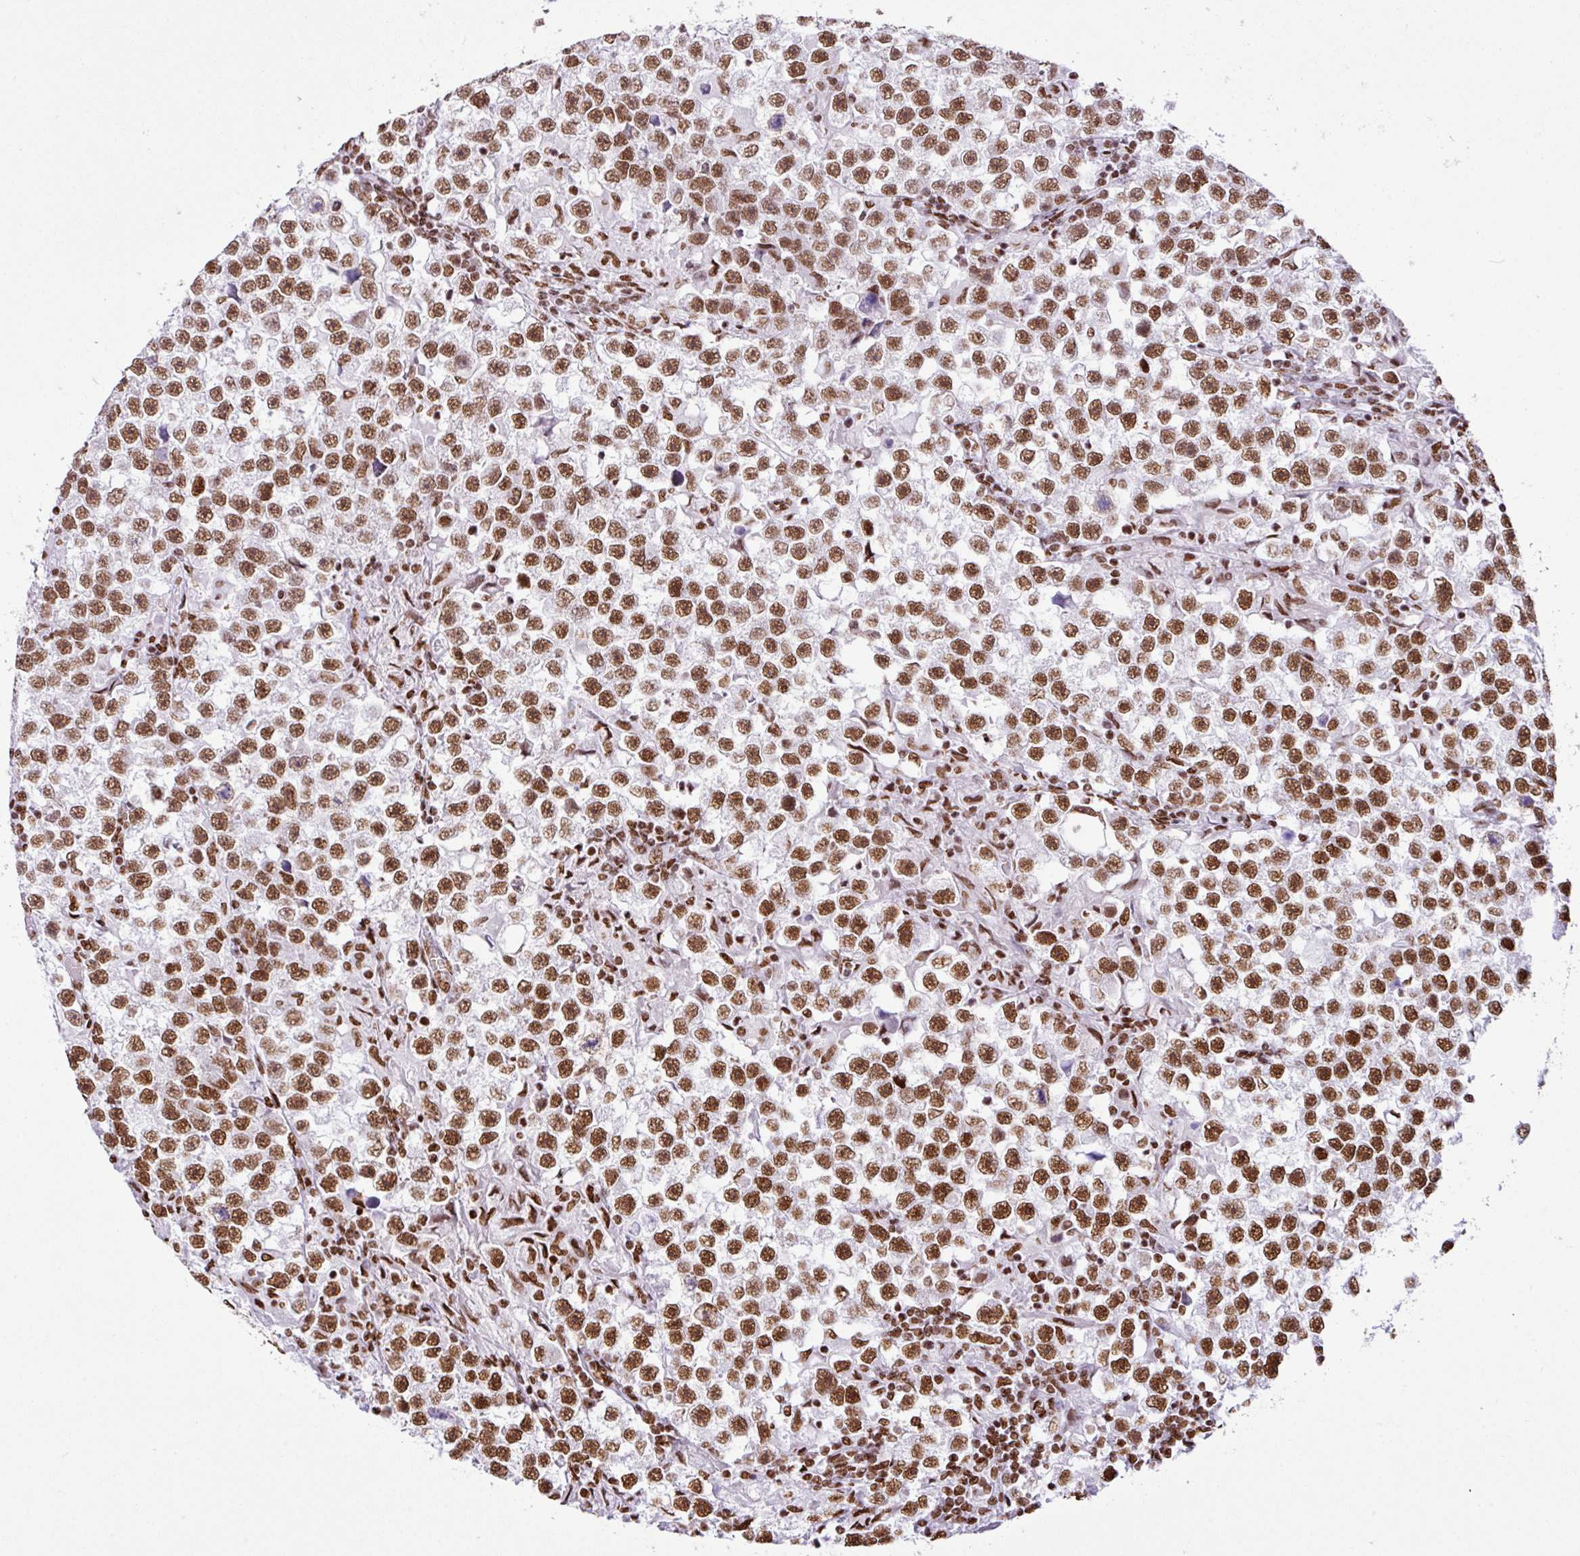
{"staining": {"intensity": "moderate", "quantity": ">75%", "location": "nuclear"}, "tissue": "testis cancer", "cell_type": "Tumor cells", "image_type": "cancer", "snomed": [{"axis": "morphology", "description": "Seminoma, NOS"}, {"axis": "topography", "description": "Testis"}], "caption": "DAB immunohistochemical staining of human testis seminoma displays moderate nuclear protein staining in approximately >75% of tumor cells. The protein of interest is shown in brown color, while the nuclei are stained blue.", "gene": "RARG", "patient": {"sex": "male", "age": 46}}